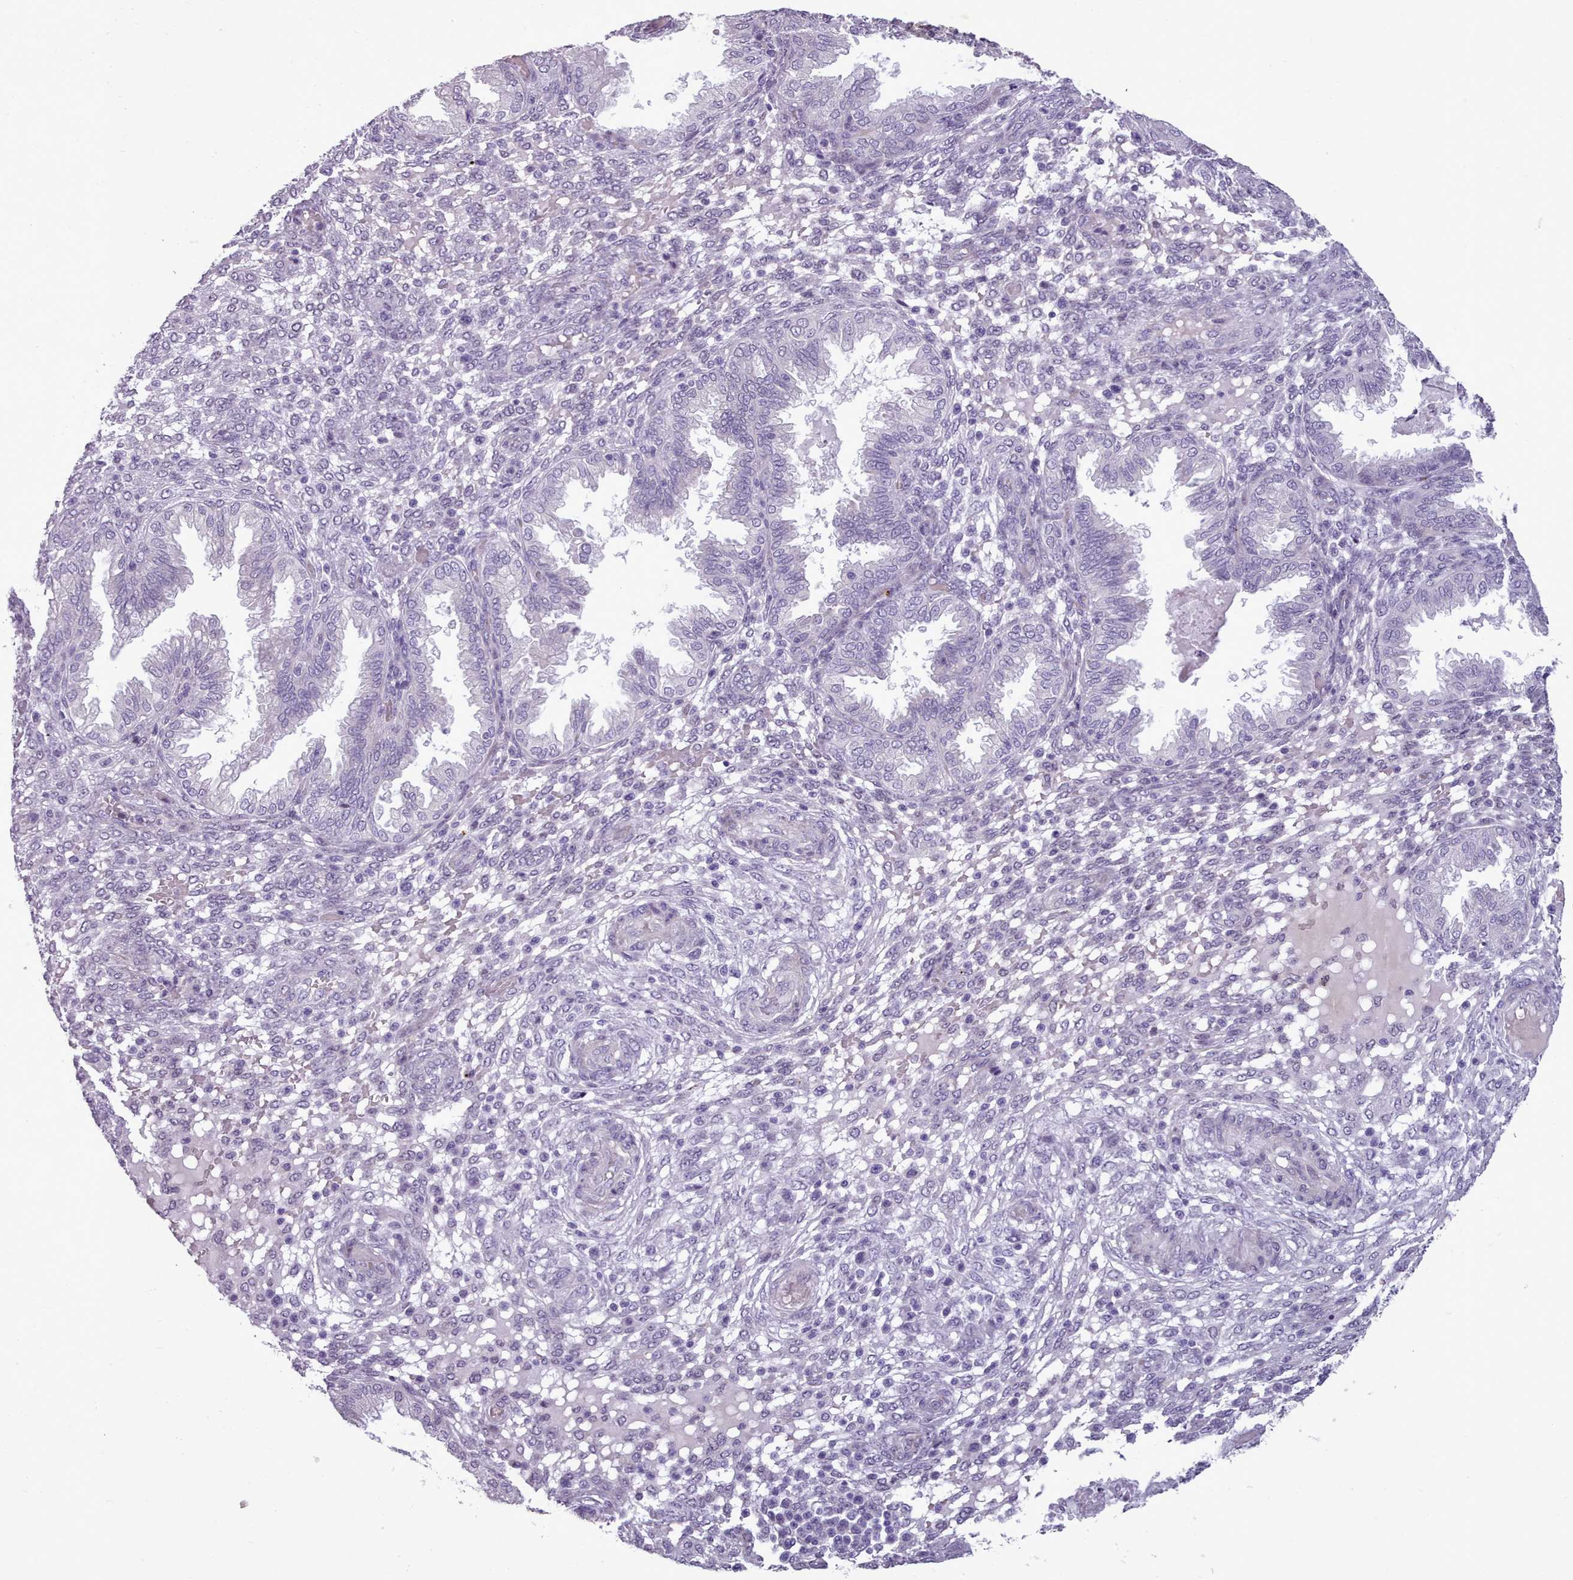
{"staining": {"intensity": "negative", "quantity": "none", "location": "none"}, "tissue": "endometrium", "cell_type": "Cells in endometrial stroma", "image_type": "normal", "snomed": [{"axis": "morphology", "description": "Normal tissue, NOS"}, {"axis": "topography", "description": "Endometrium"}], "caption": "High power microscopy micrograph of an immunohistochemistry (IHC) photomicrograph of benign endometrium, revealing no significant positivity in cells in endometrial stroma.", "gene": "KCNT2", "patient": {"sex": "female", "age": 33}}